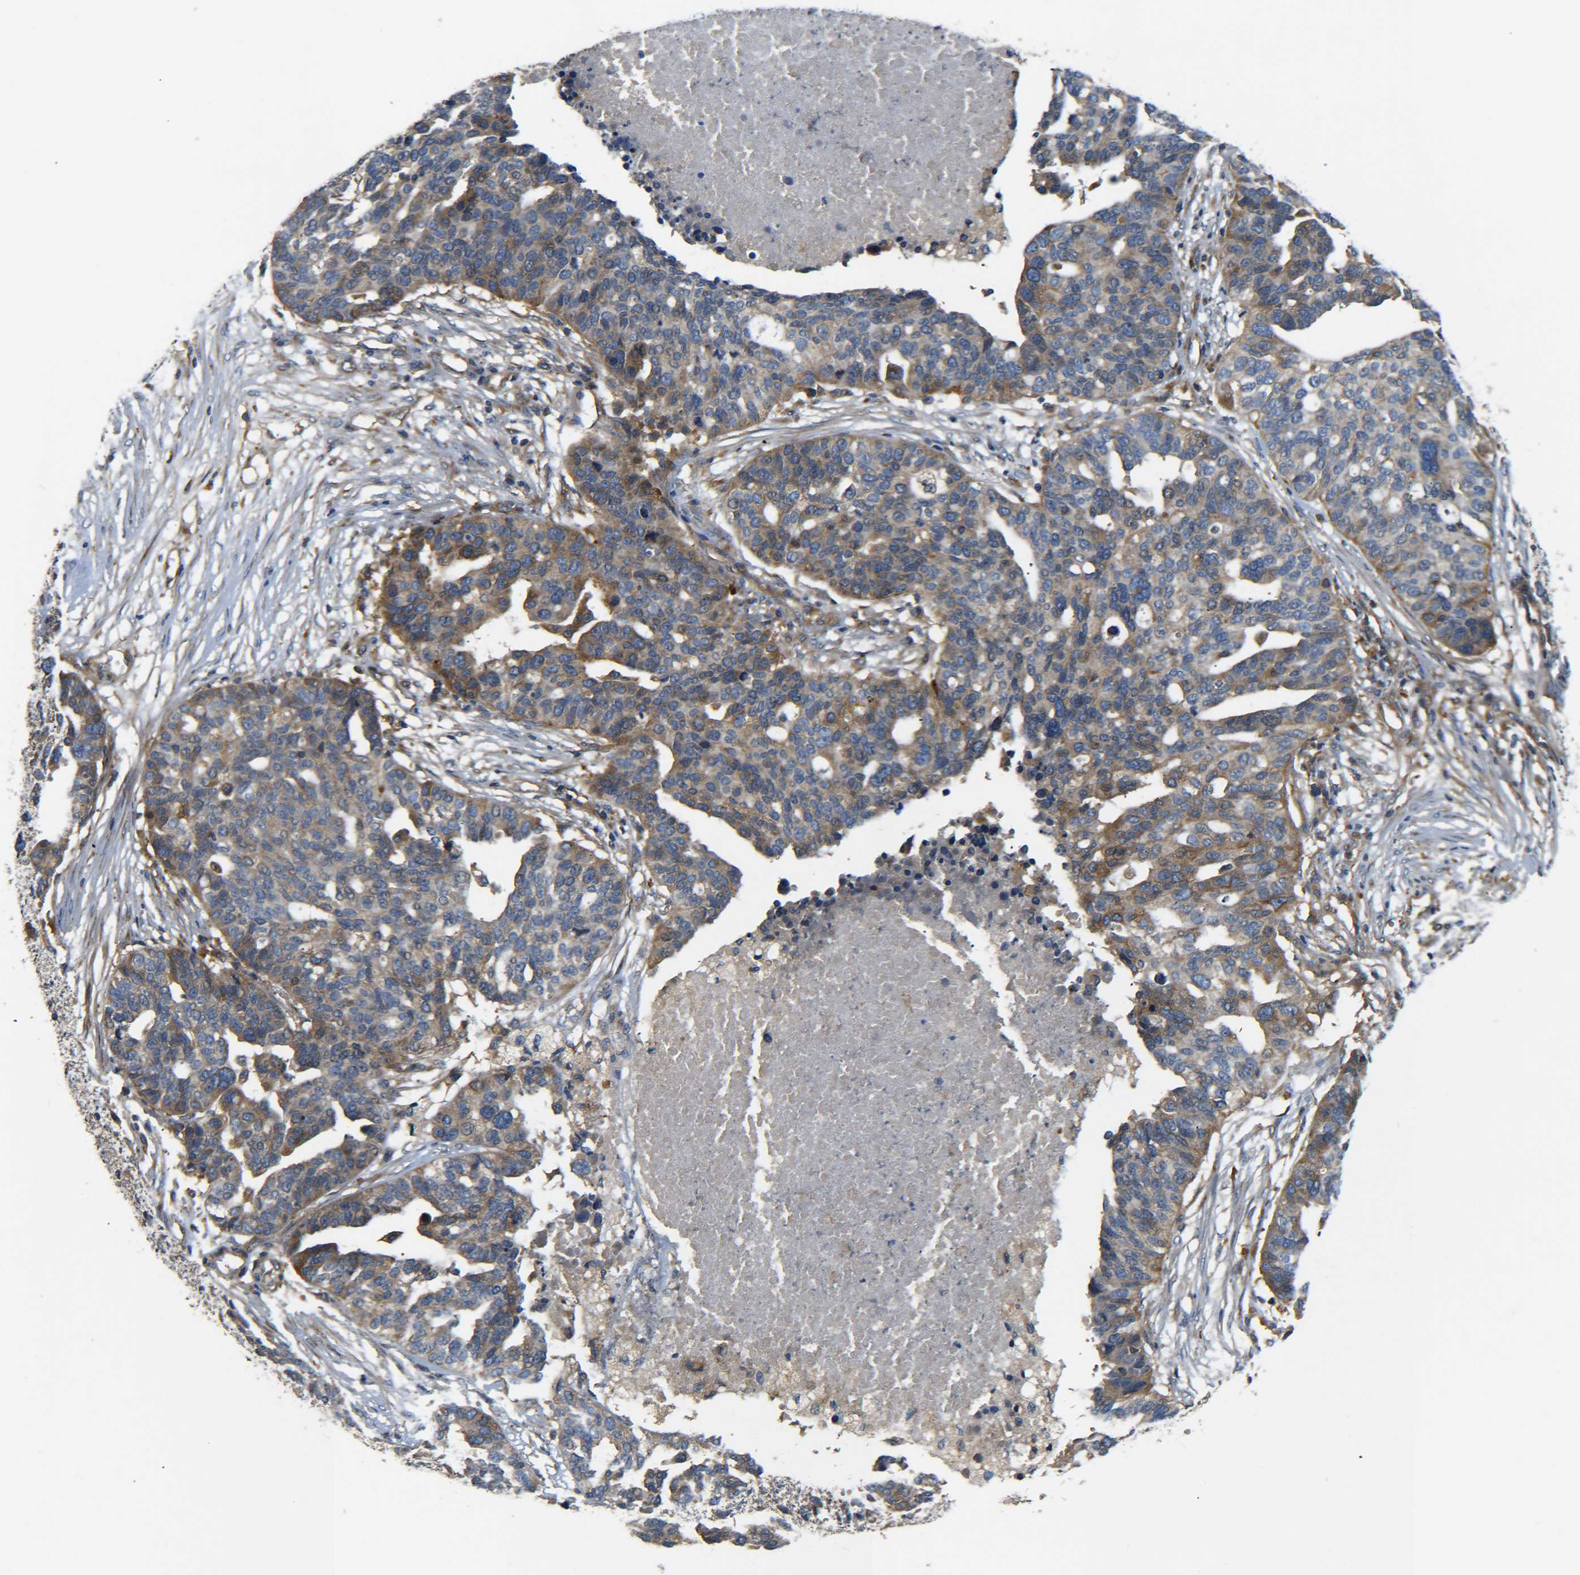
{"staining": {"intensity": "moderate", "quantity": "25%-75%", "location": "cytoplasmic/membranous"}, "tissue": "ovarian cancer", "cell_type": "Tumor cells", "image_type": "cancer", "snomed": [{"axis": "morphology", "description": "Cystadenocarcinoma, serous, NOS"}, {"axis": "topography", "description": "Ovary"}], "caption": "A micrograph of ovarian serous cystadenocarcinoma stained for a protein demonstrates moderate cytoplasmic/membranous brown staining in tumor cells.", "gene": "LRCH3", "patient": {"sex": "female", "age": 59}}